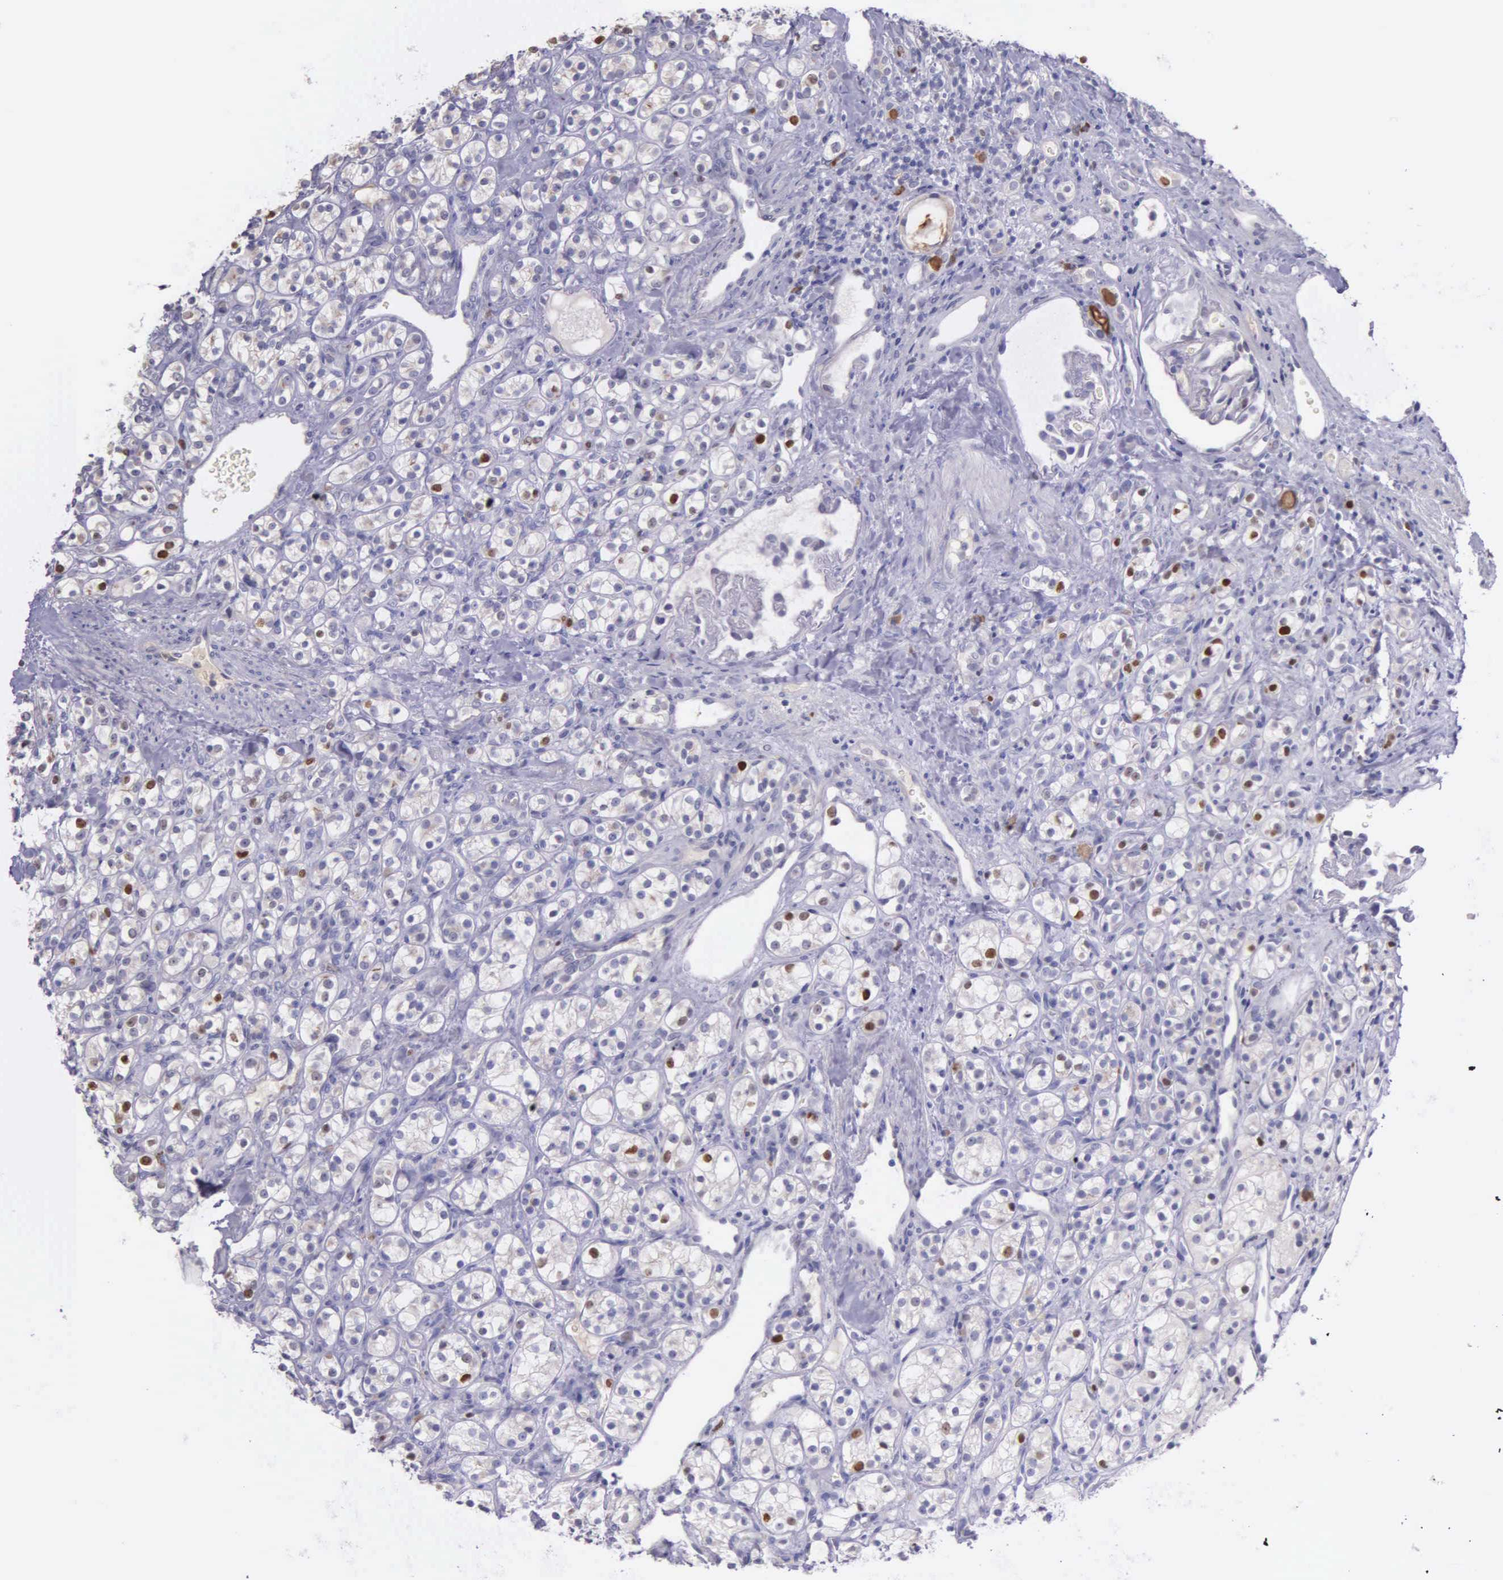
{"staining": {"intensity": "moderate", "quantity": "<25%", "location": "nuclear"}, "tissue": "renal cancer", "cell_type": "Tumor cells", "image_type": "cancer", "snomed": [{"axis": "morphology", "description": "Adenocarcinoma, NOS"}, {"axis": "topography", "description": "Kidney"}], "caption": "The immunohistochemical stain highlights moderate nuclear positivity in tumor cells of renal cancer tissue.", "gene": "MCM5", "patient": {"sex": "male", "age": 77}}